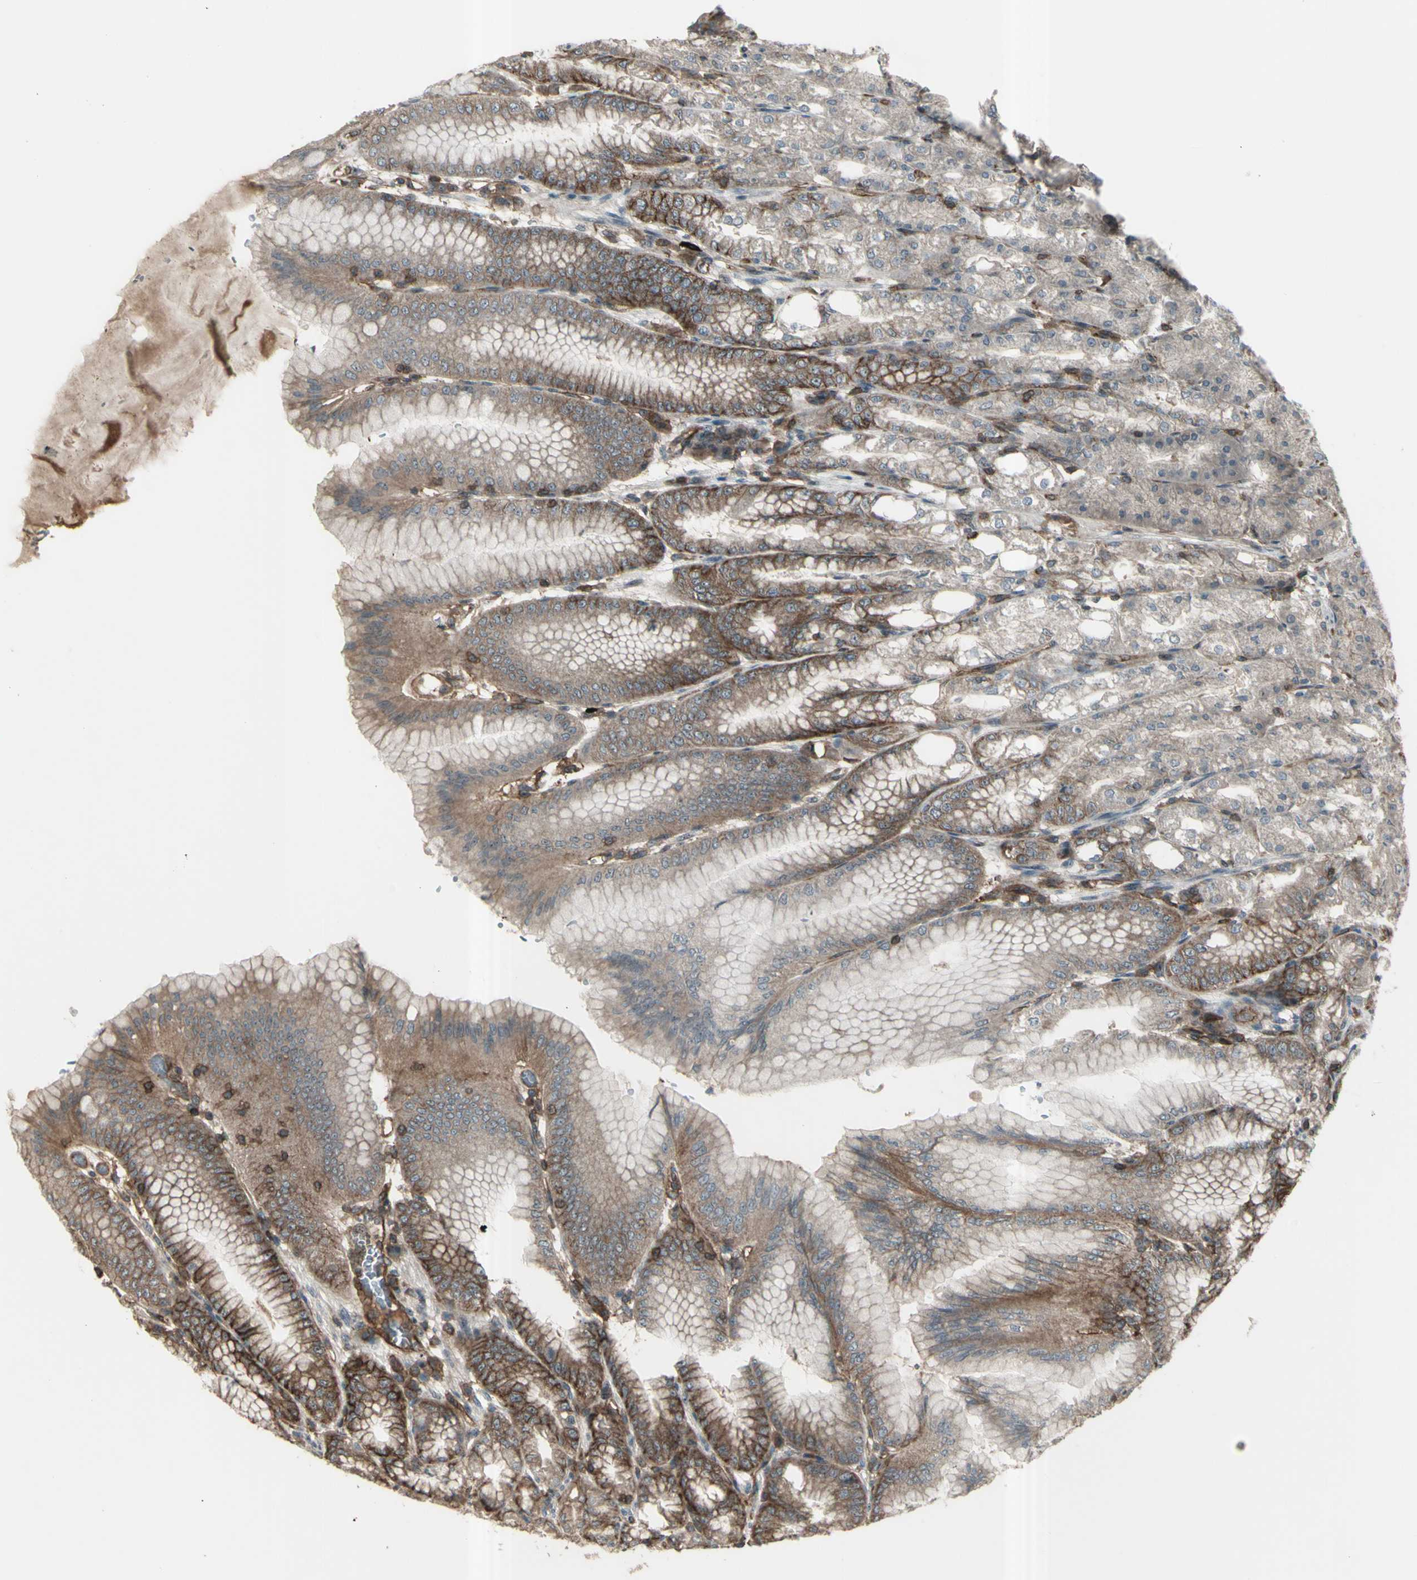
{"staining": {"intensity": "strong", "quantity": ">75%", "location": "cytoplasmic/membranous"}, "tissue": "stomach", "cell_type": "Glandular cells", "image_type": "normal", "snomed": [{"axis": "morphology", "description": "Normal tissue, NOS"}, {"axis": "topography", "description": "Stomach, lower"}], "caption": "Glandular cells show high levels of strong cytoplasmic/membranous expression in about >75% of cells in unremarkable stomach. (DAB (3,3'-diaminobenzidine) = brown stain, brightfield microscopy at high magnification).", "gene": "FXYD5", "patient": {"sex": "male", "age": 71}}